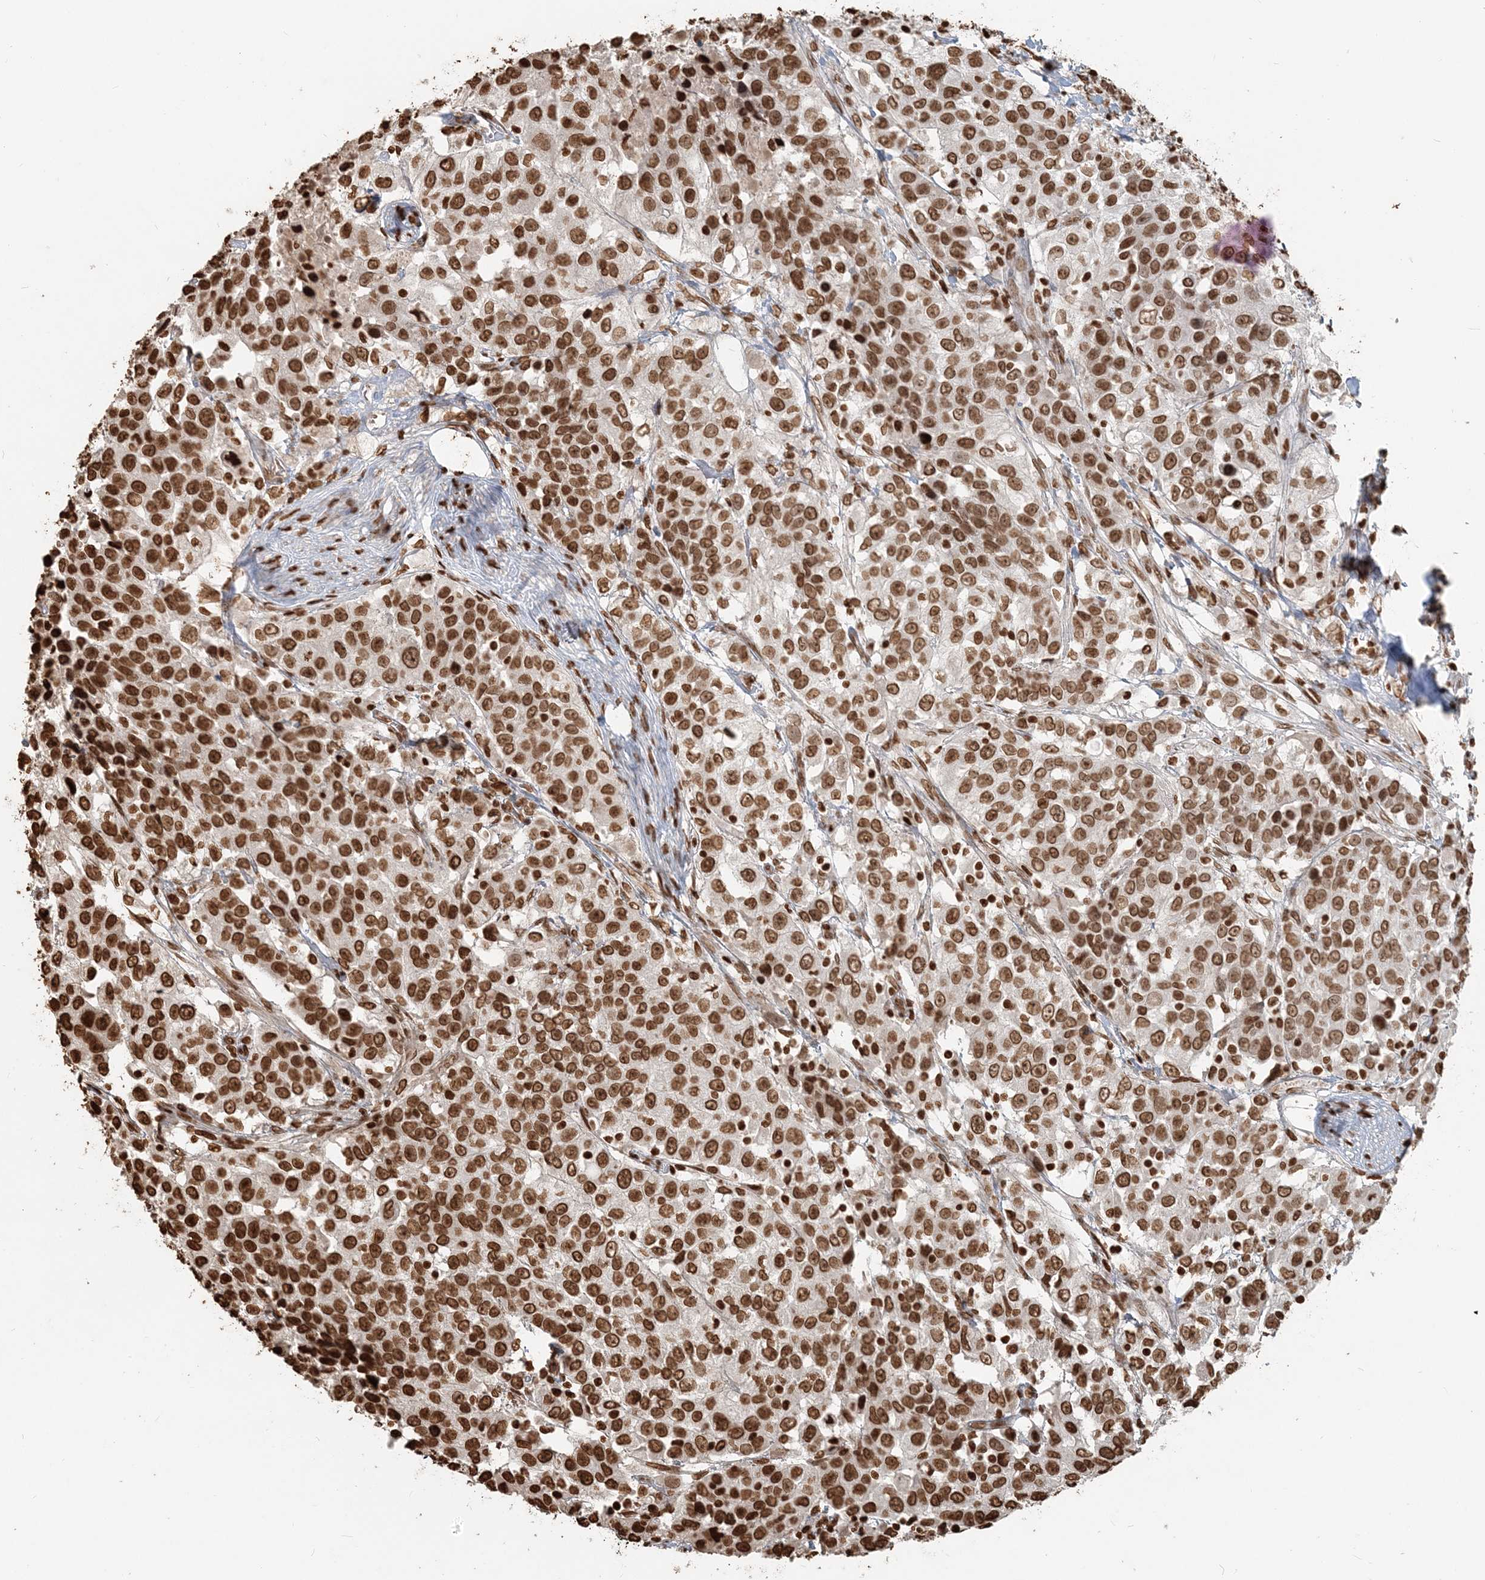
{"staining": {"intensity": "strong", "quantity": ">75%", "location": "nuclear"}, "tissue": "urothelial cancer", "cell_type": "Tumor cells", "image_type": "cancer", "snomed": [{"axis": "morphology", "description": "Urothelial carcinoma, High grade"}, {"axis": "topography", "description": "Urinary bladder"}], "caption": "Brown immunohistochemical staining in urothelial cancer demonstrates strong nuclear expression in approximately >75% of tumor cells.", "gene": "H3-3B", "patient": {"sex": "female", "age": 80}}